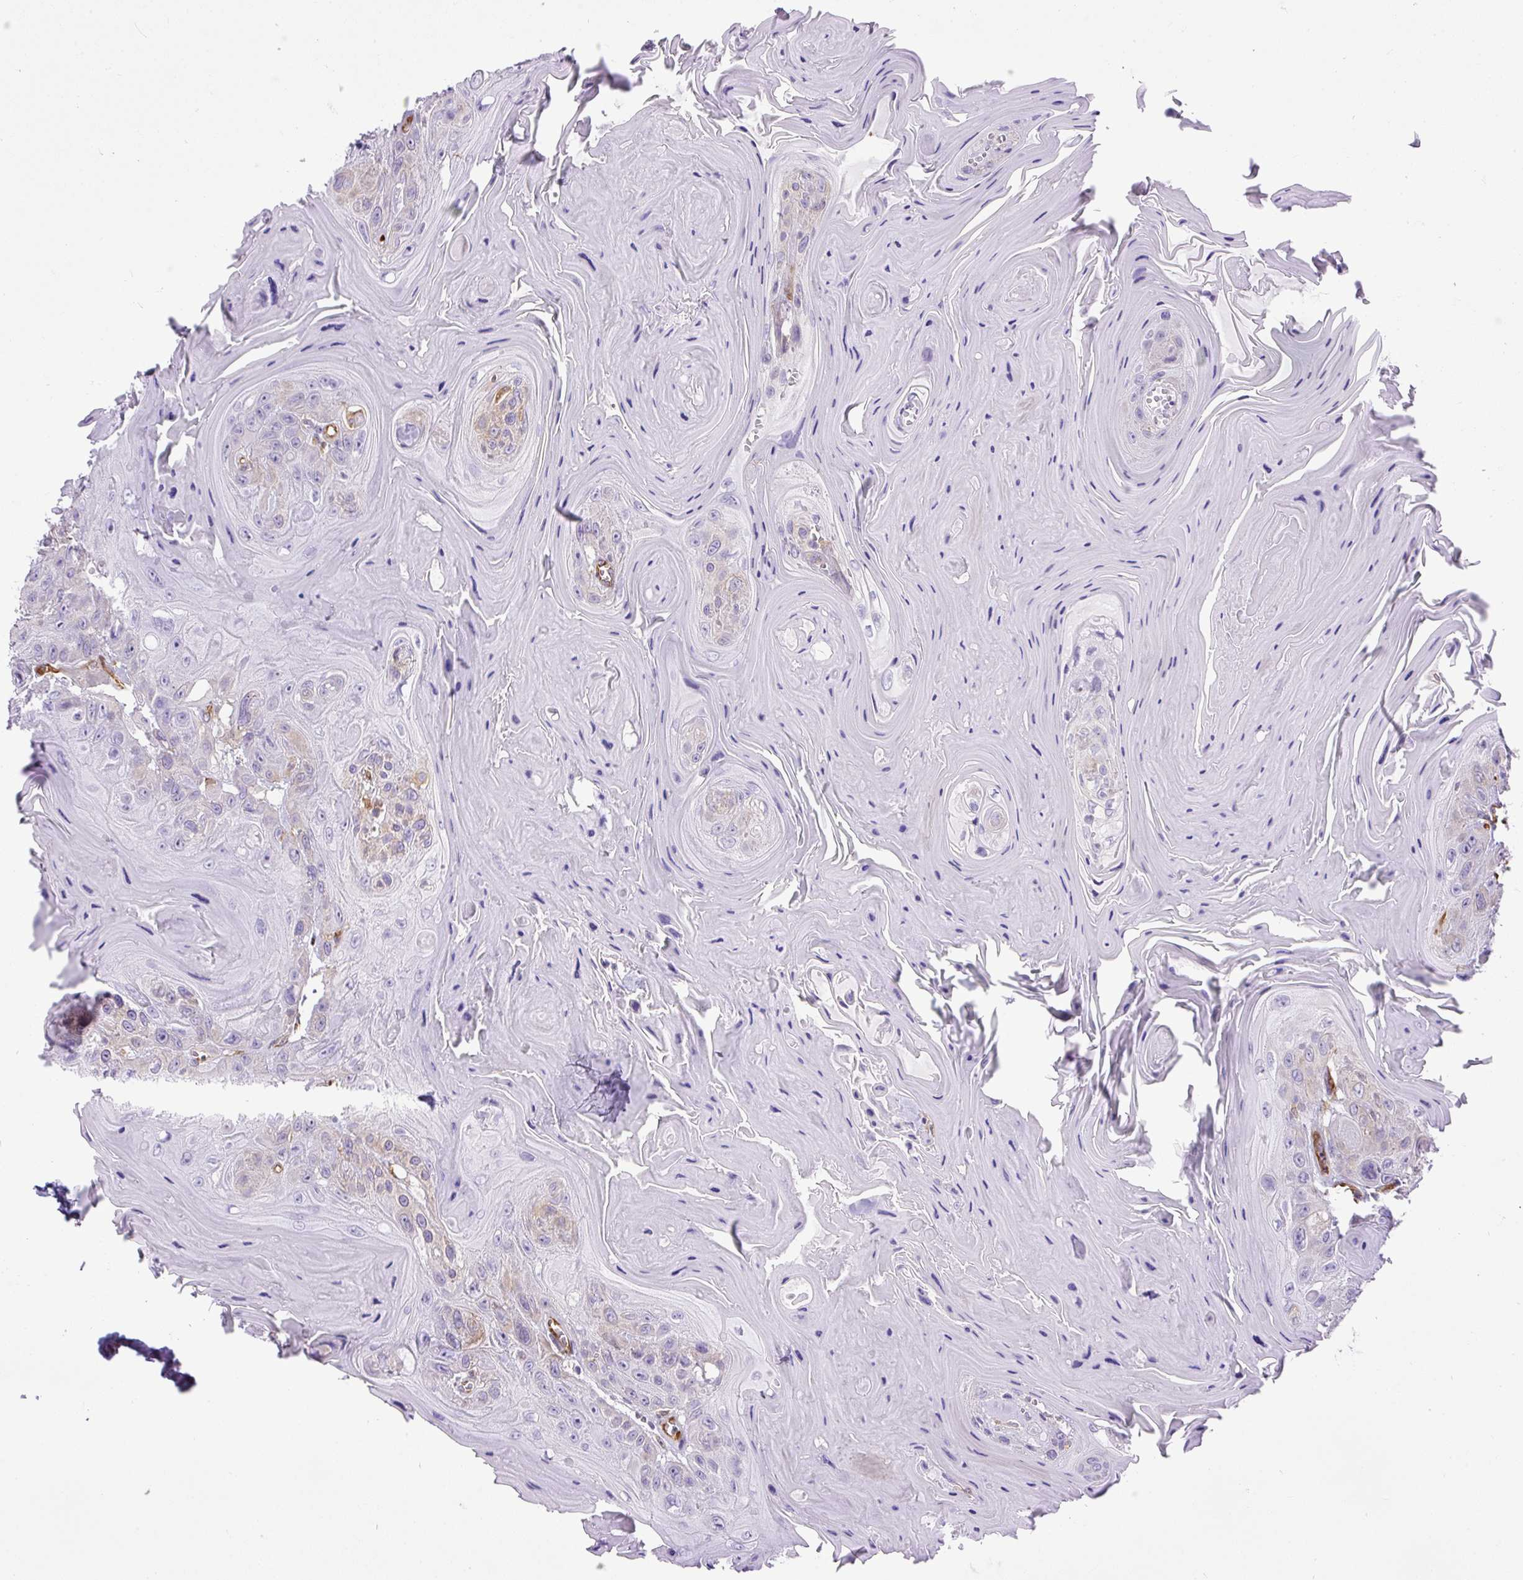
{"staining": {"intensity": "weak", "quantity": "<25%", "location": "cytoplasmic/membranous"}, "tissue": "head and neck cancer", "cell_type": "Tumor cells", "image_type": "cancer", "snomed": [{"axis": "morphology", "description": "Squamous cell carcinoma, NOS"}, {"axis": "topography", "description": "Head-Neck"}], "caption": "Photomicrograph shows no significant protein staining in tumor cells of head and neck cancer.", "gene": "MAP1S", "patient": {"sex": "female", "age": 59}}